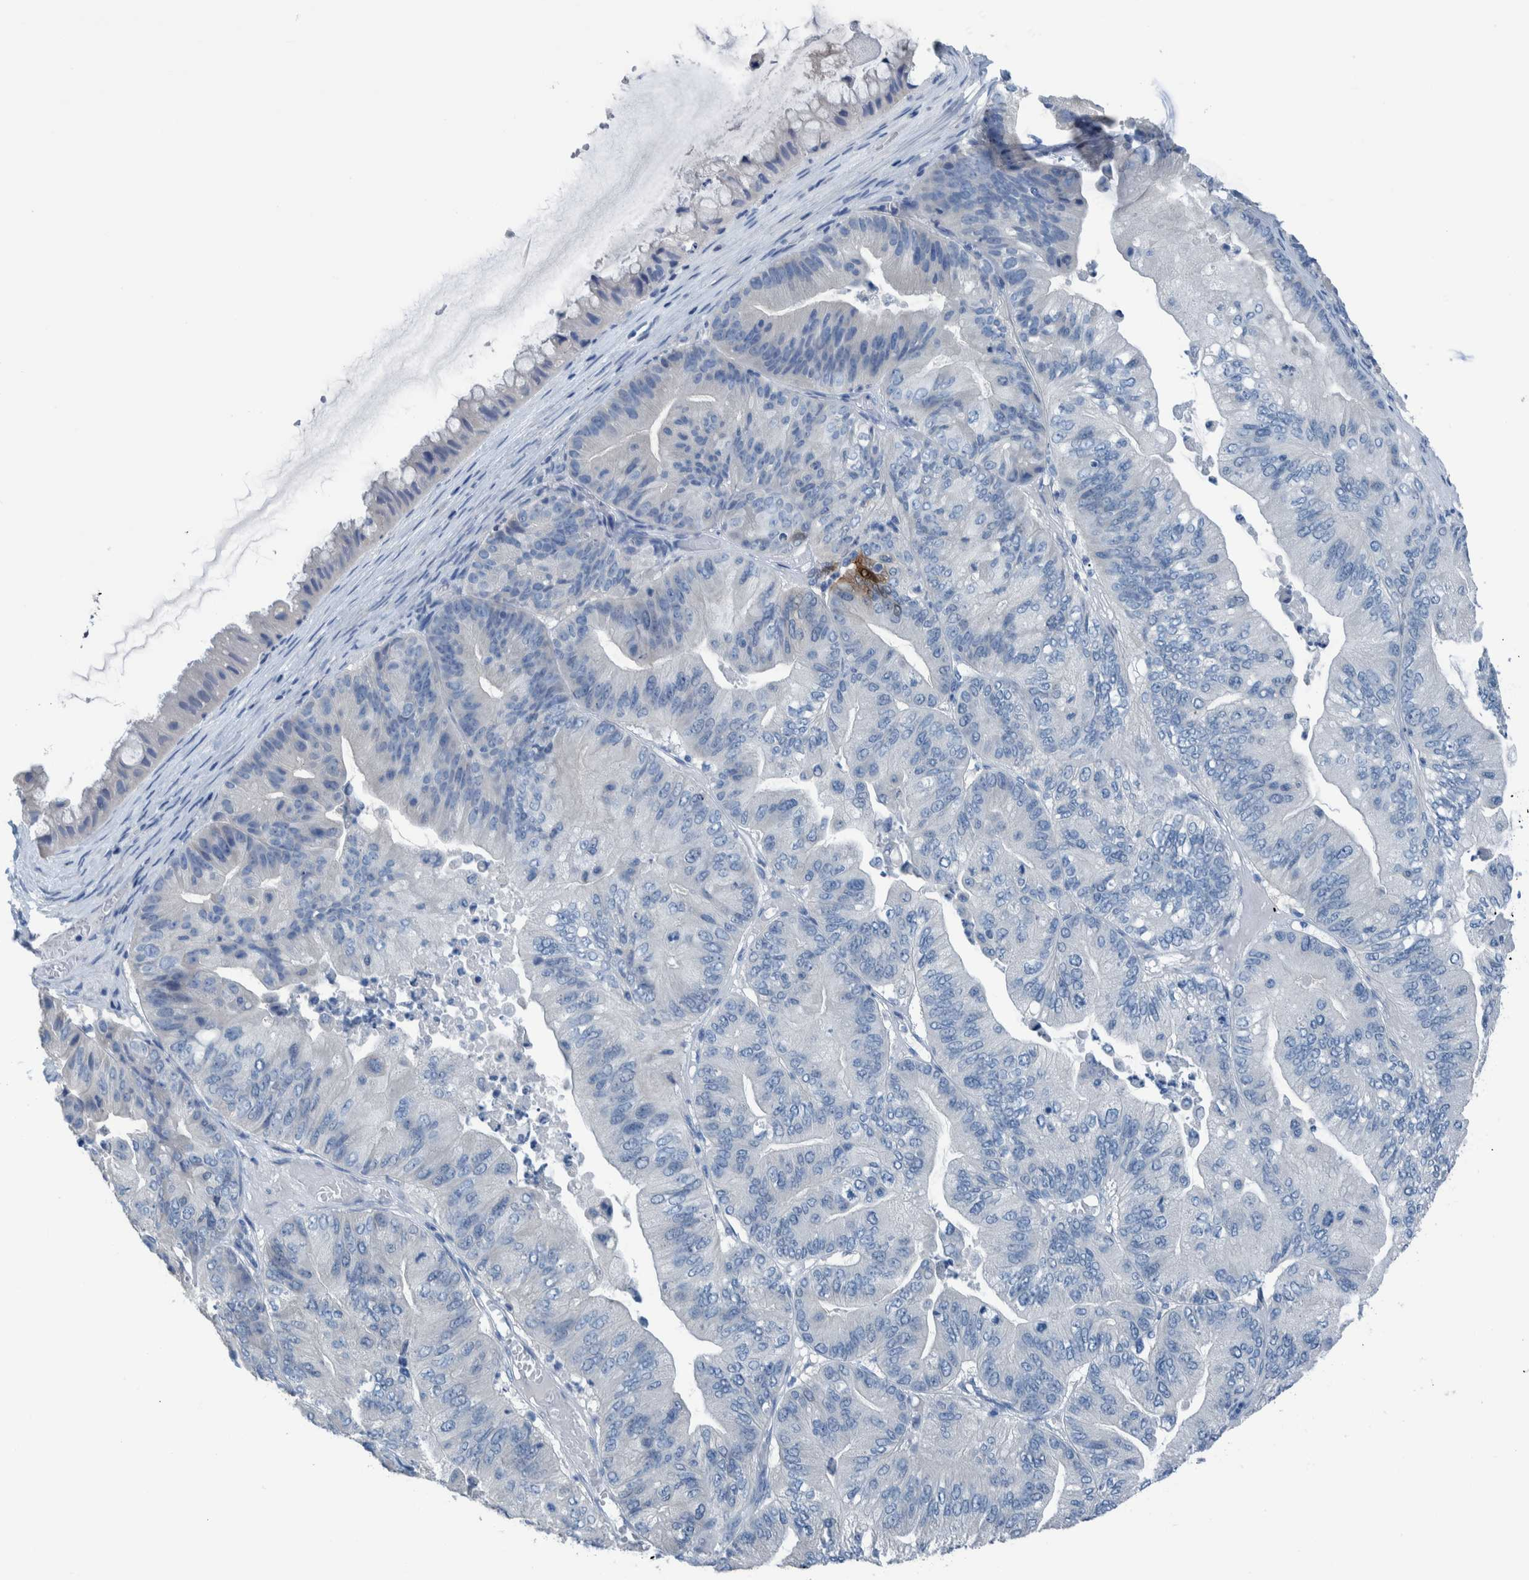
{"staining": {"intensity": "negative", "quantity": "none", "location": "none"}, "tissue": "ovarian cancer", "cell_type": "Tumor cells", "image_type": "cancer", "snomed": [{"axis": "morphology", "description": "Cystadenocarcinoma, mucinous, NOS"}, {"axis": "topography", "description": "Ovary"}], "caption": "Immunohistochemical staining of mucinous cystadenocarcinoma (ovarian) exhibits no significant expression in tumor cells.", "gene": "IDO1", "patient": {"sex": "female", "age": 61}}